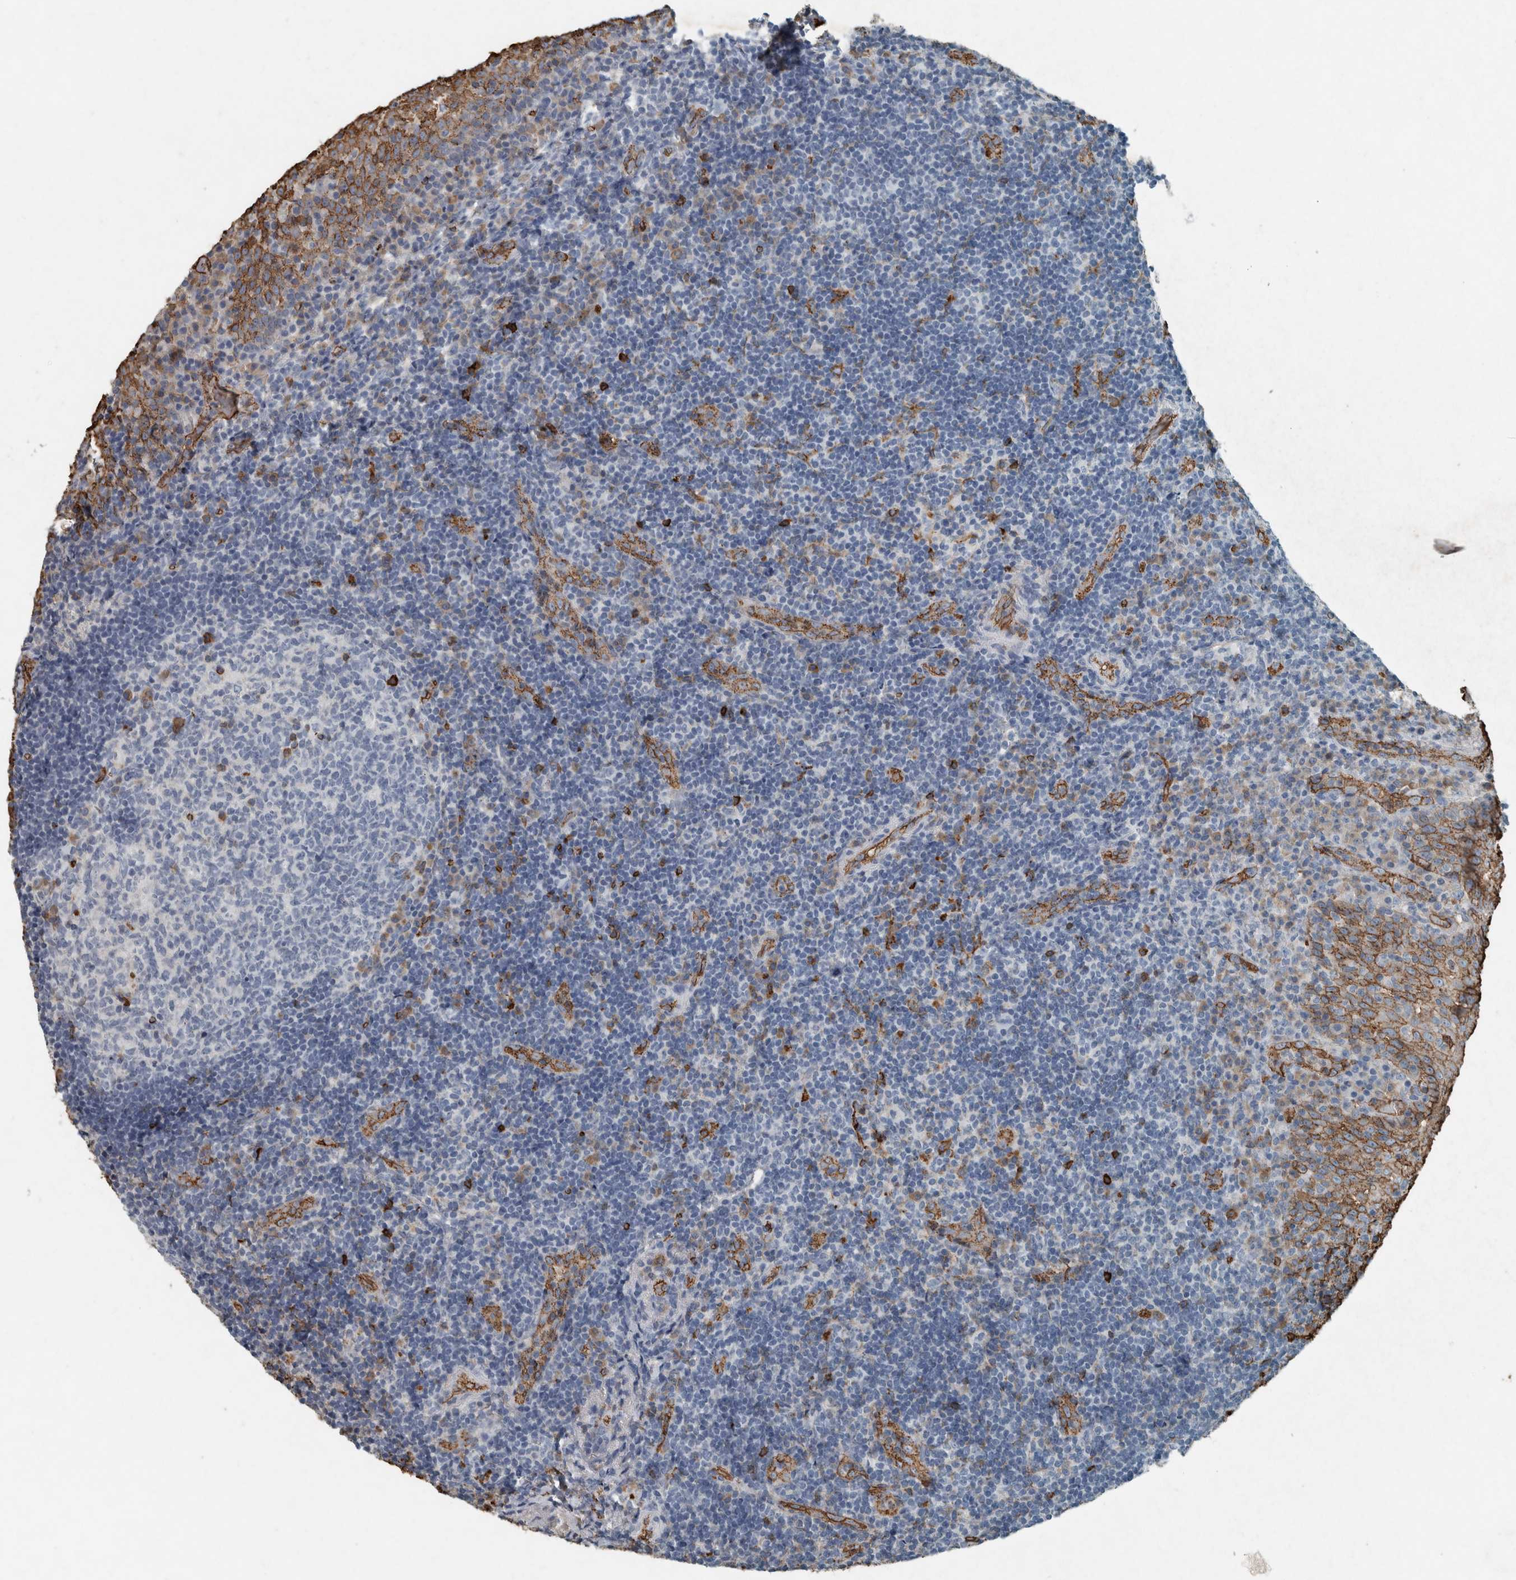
{"staining": {"intensity": "negative", "quantity": "none", "location": "none"}, "tissue": "tonsil", "cell_type": "Germinal center cells", "image_type": "normal", "snomed": [{"axis": "morphology", "description": "Normal tissue, NOS"}, {"axis": "topography", "description": "Tonsil"}], "caption": "This is an immunohistochemistry micrograph of unremarkable human tonsil. There is no staining in germinal center cells.", "gene": "LBP", "patient": {"sex": "female", "age": 40}}